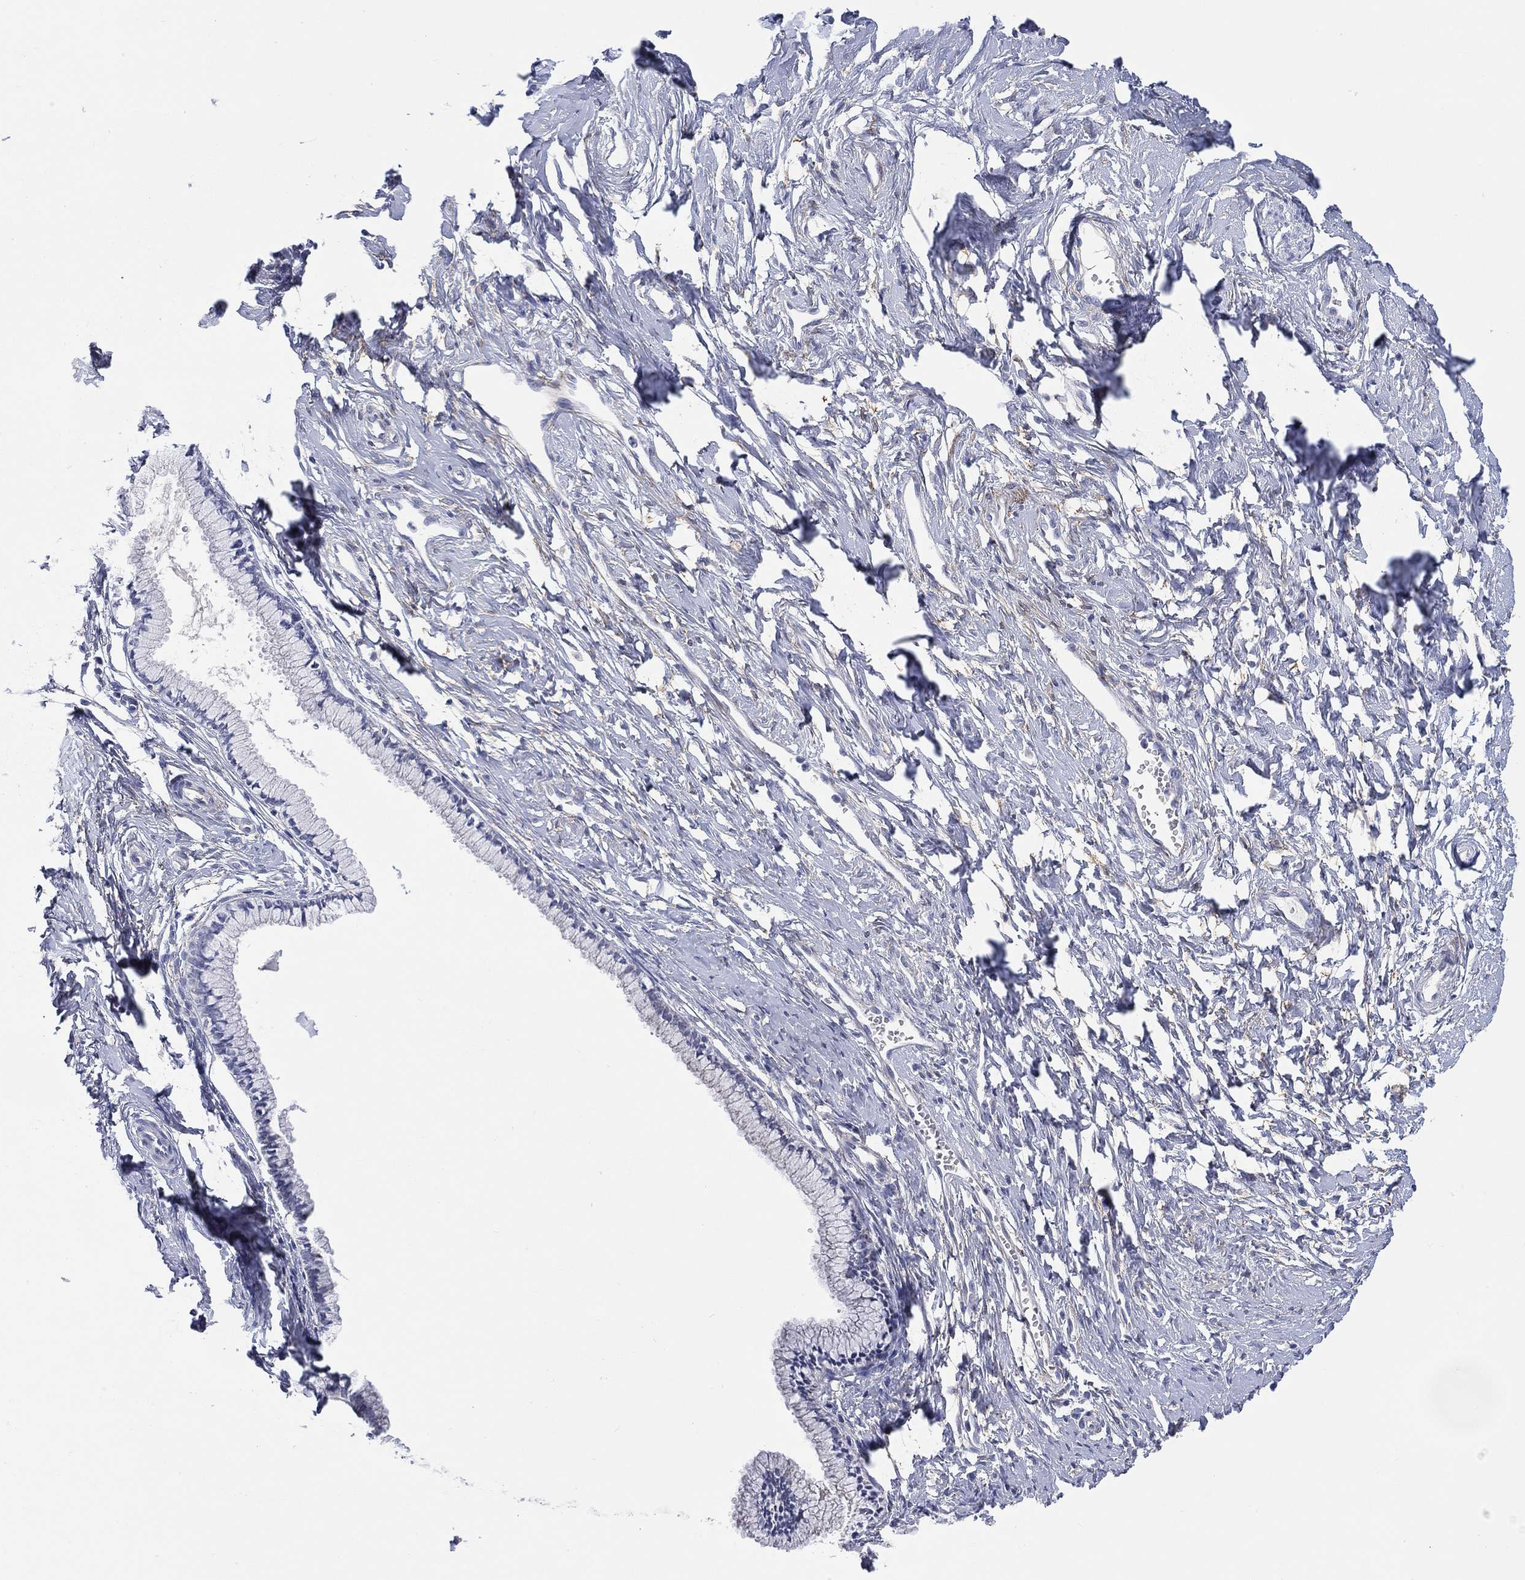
{"staining": {"intensity": "negative", "quantity": "none", "location": "none"}, "tissue": "cervix", "cell_type": "Glandular cells", "image_type": "normal", "snomed": [{"axis": "morphology", "description": "Normal tissue, NOS"}, {"axis": "topography", "description": "Cervix"}], "caption": "The micrograph exhibits no significant expression in glandular cells of cervix.", "gene": "C5orf46", "patient": {"sex": "female", "age": 40}}